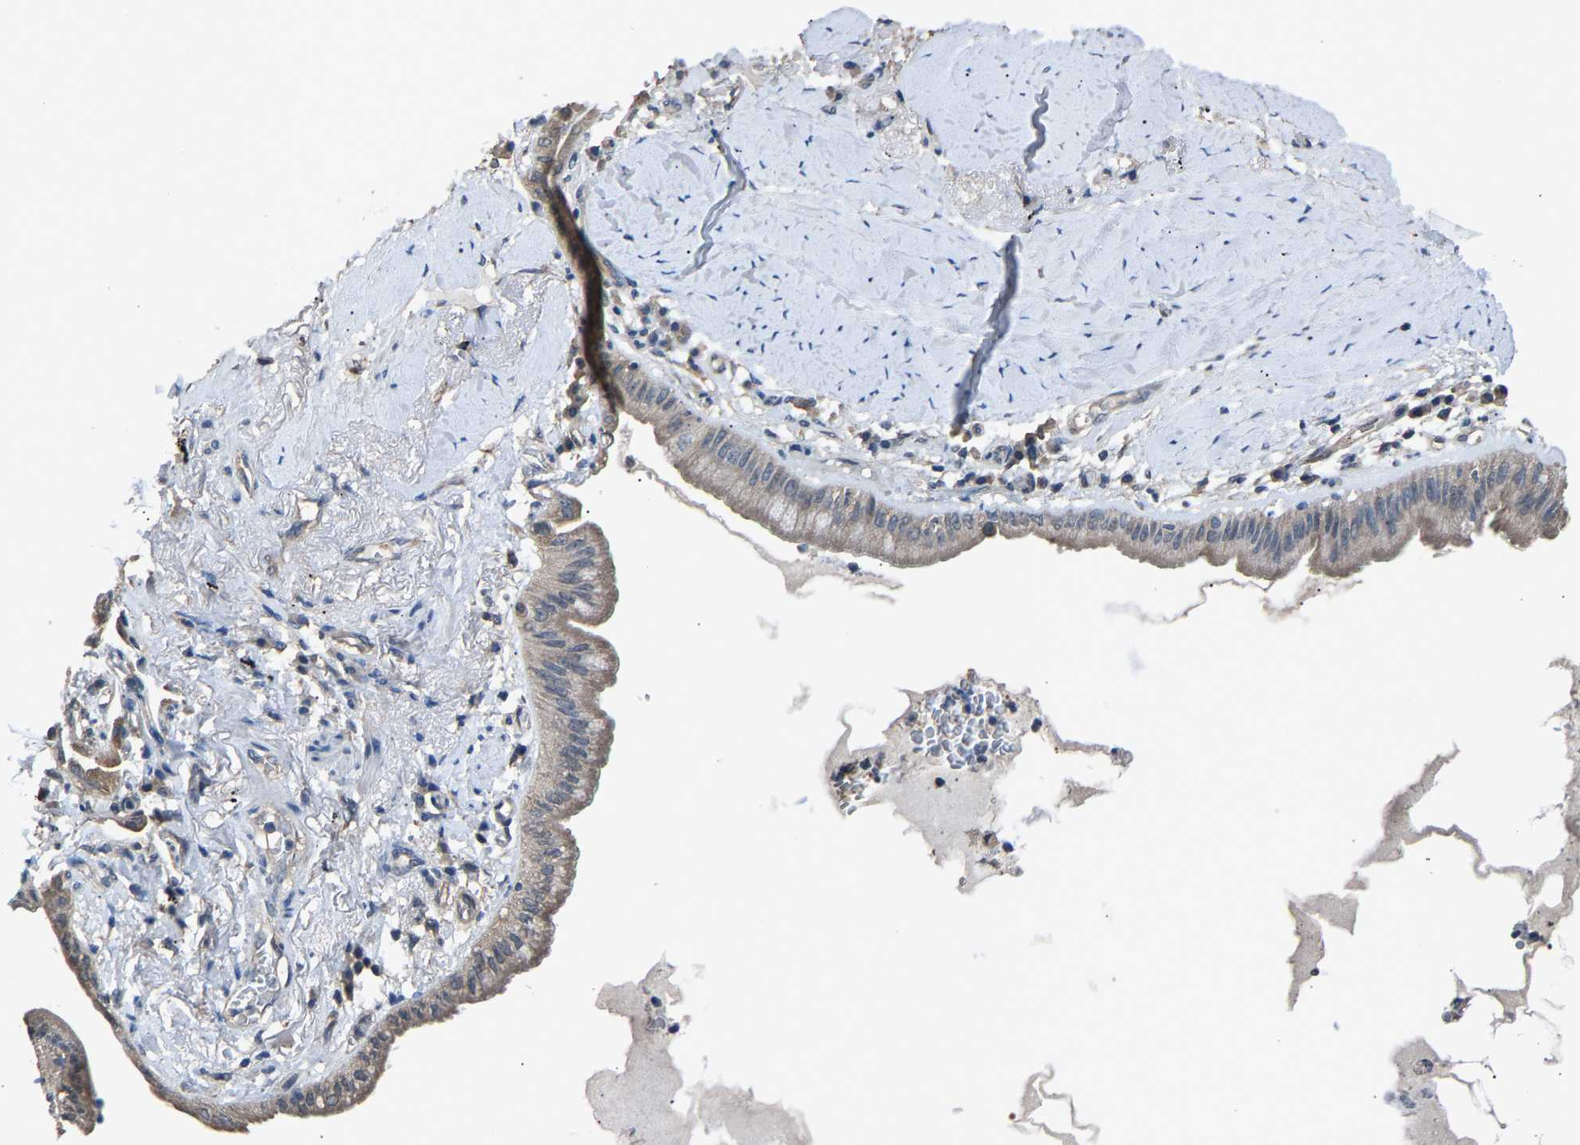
{"staining": {"intensity": "weak", "quantity": ">75%", "location": "cytoplasmic/membranous"}, "tissue": "lung cancer", "cell_type": "Tumor cells", "image_type": "cancer", "snomed": [{"axis": "morphology", "description": "Normal tissue, NOS"}, {"axis": "morphology", "description": "Adenocarcinoma, NOS"}, {"axis": "topography", "description": "Bronchus"}, {"axis": "topography", "description": "Lung"}], "caption": "The micrograph shows a brown stain indicating the presence of a protein in the cytoplasmic/membranous of tumor cells in lung cancer.", "gene": "ABCC9", "patient": {"sex": "female", "age": 70}}